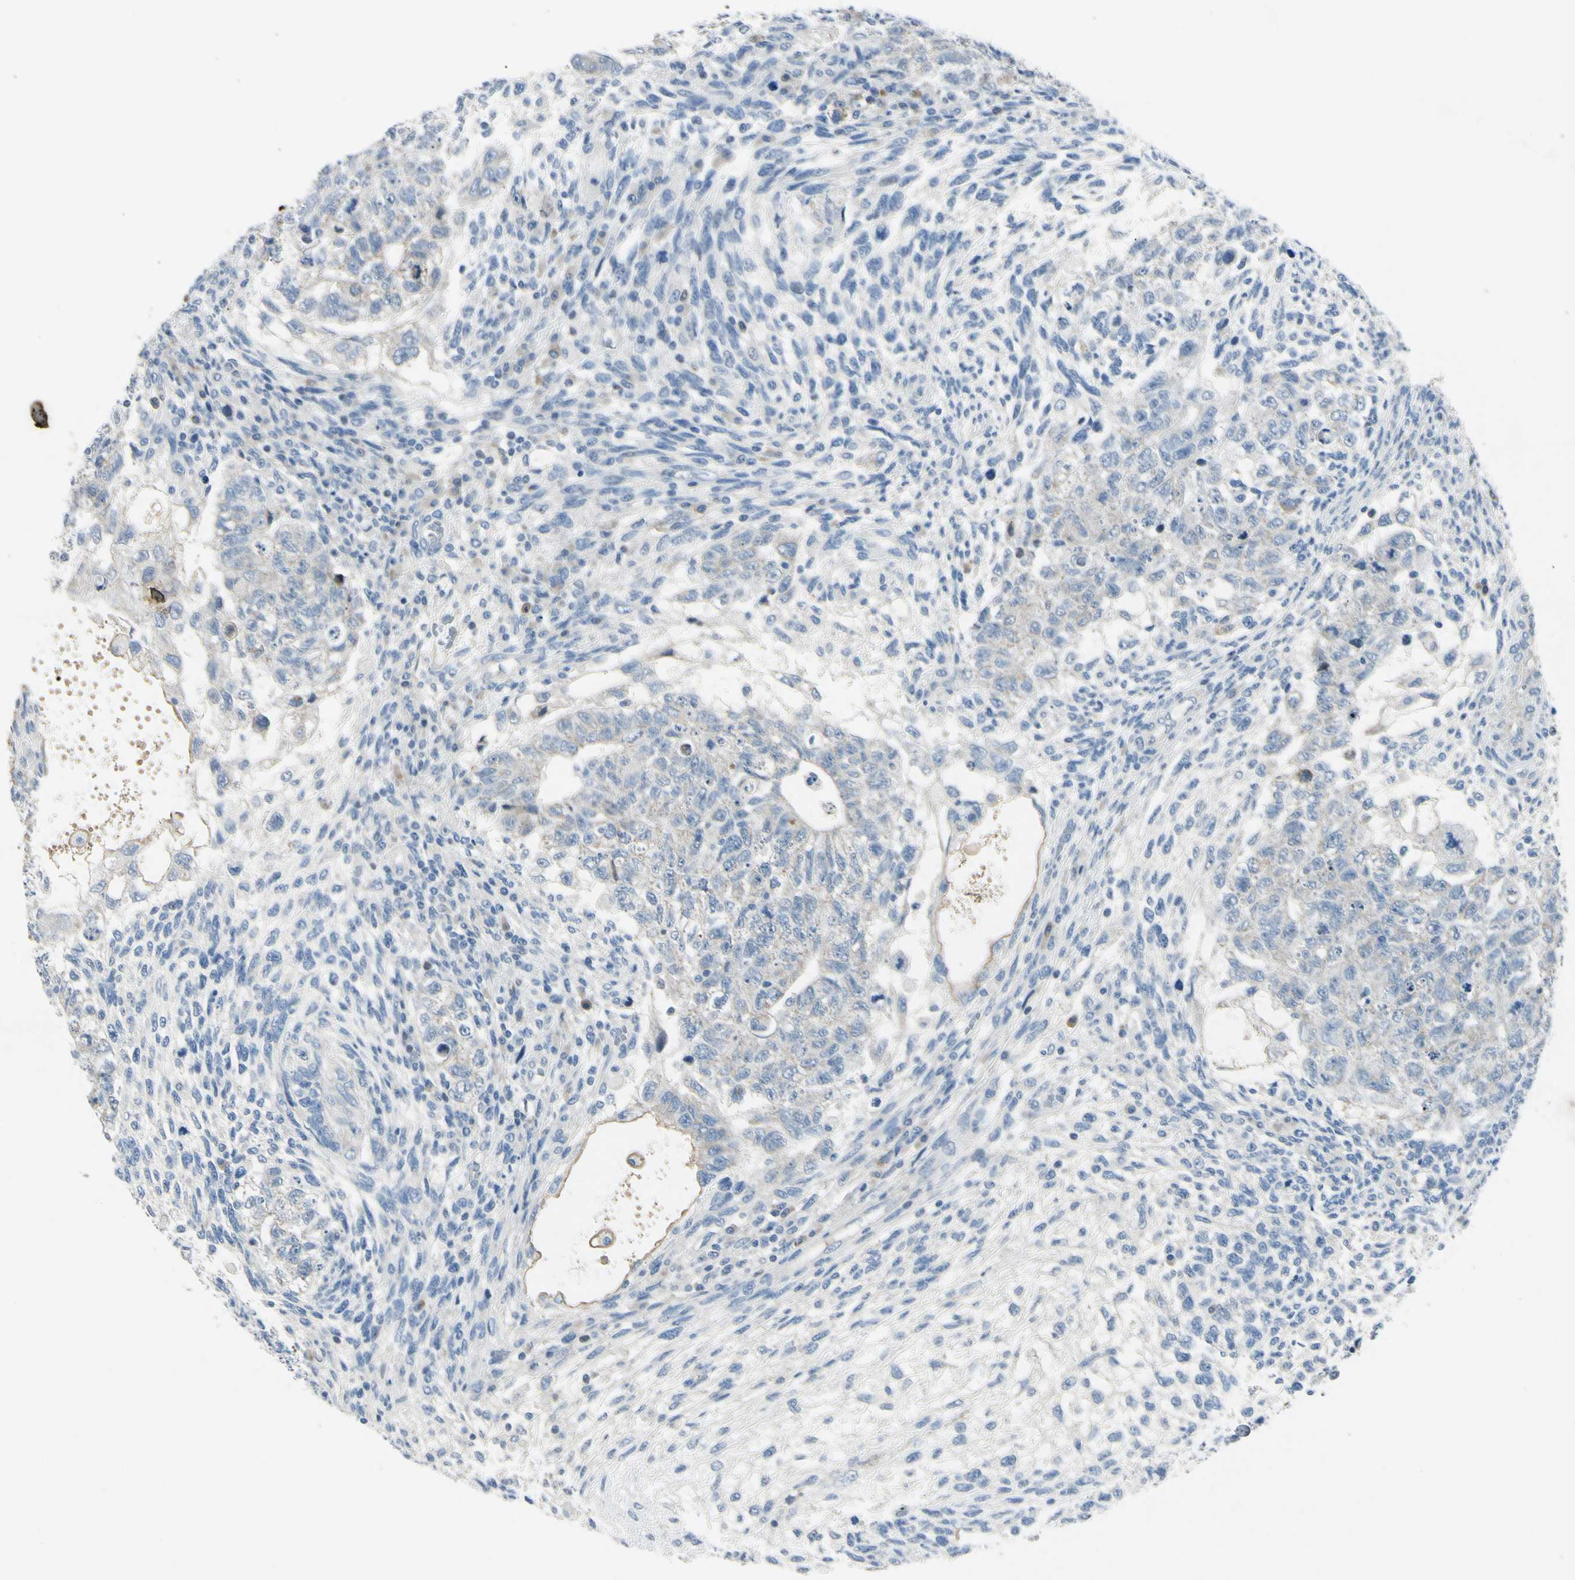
{"staining": {"intensity": "negative", "quantity": "none", "location": "none"}, "tissue": "testis cancer", "cell_type": "Tumor cells", "image_type": "cancer", "snomed": [{"axis": "morphology", "description": "Normal tissue, NOS"}, {"axis": "morphology", "description": "Carcinoma, Embryonal, NOS"}, {"axis": "topography", "description": "Testis"}], "caption": "Tumor cells are negative for protein expression in human embryonal carcinoma (testis).", "gene": "SNAP91", "patient": {"sex": "male", "age": 36}}